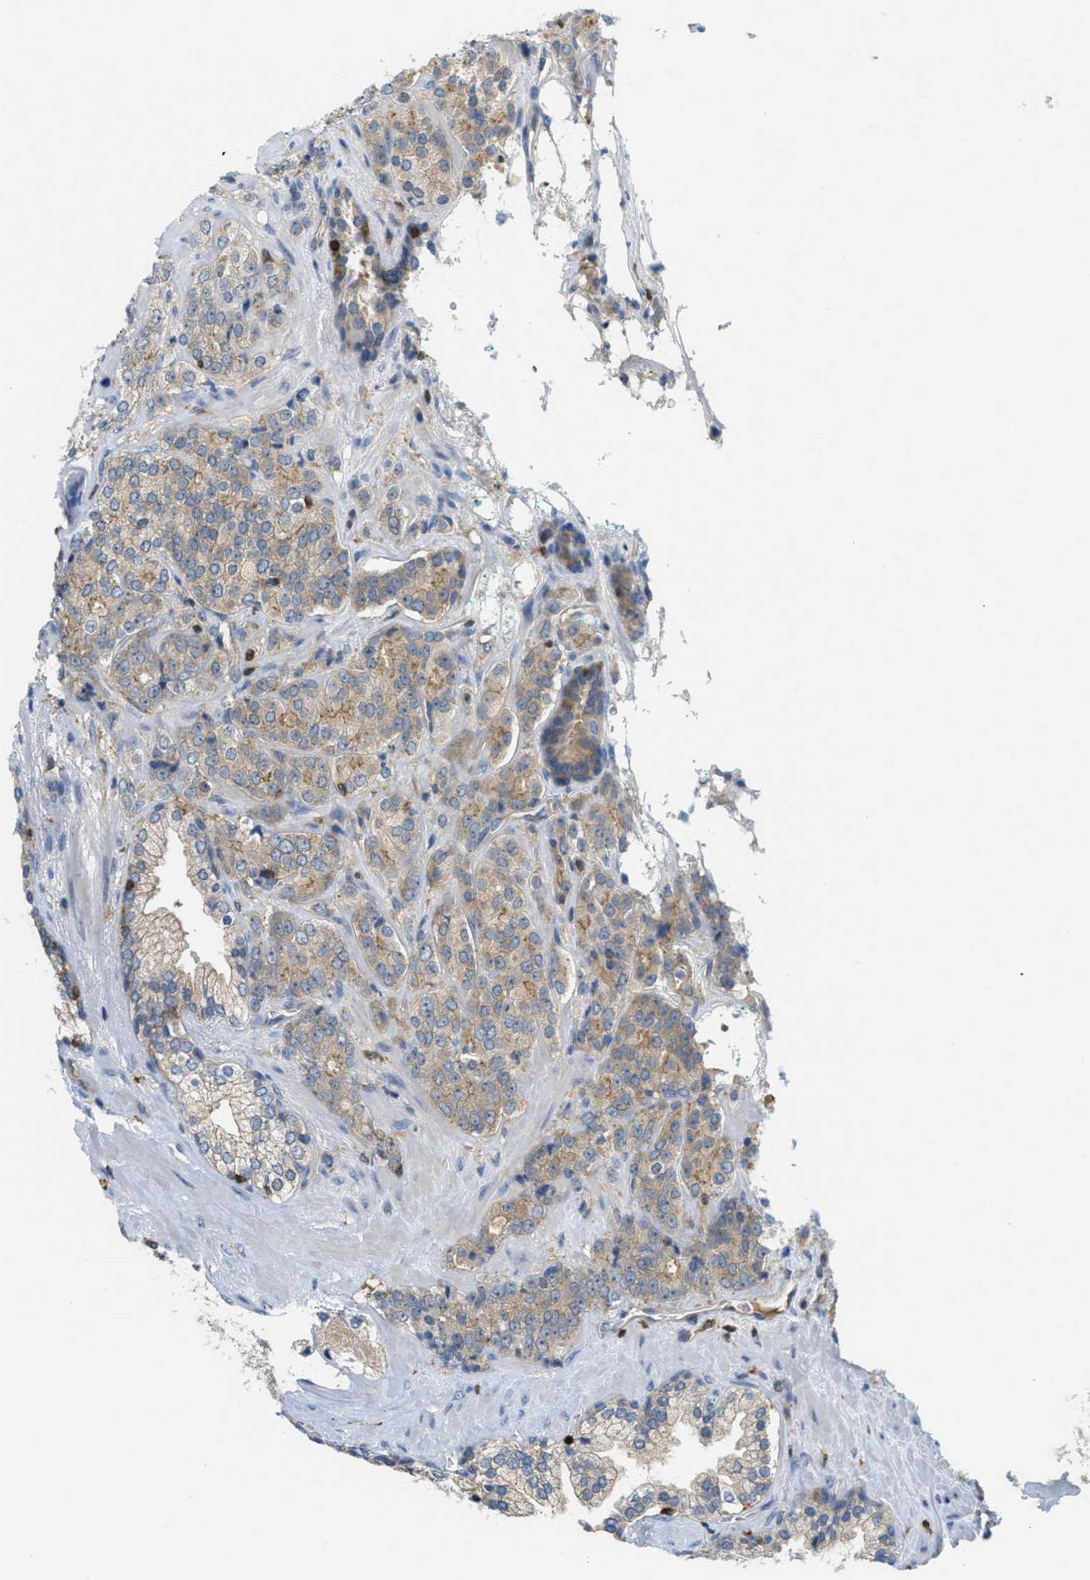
{"staining": {"intensity": "weak", "quantity": ">75%", "location": "cytoplasmic/membranous"}, "tissue": "prostate cancer", "cell_type": "Tumor cells", "image_type": "cancer", "snomed": [{"axis": "morphology", "description": "Adenocarcinoma, High grade"}, {"axis": "topography", "description": "Prostate"}], "caption": "The photomicrograph reveals immunohistochemical staining of high-grade adenocarcinoma (prostate). There is weak cytoplasmic/membranous staining is seen in about >75% of tumor cells. (IHC, brightfield microscopy, high magnification).", "gene": "GRIK2", "patient": {"sex": "male", "age": 71}}